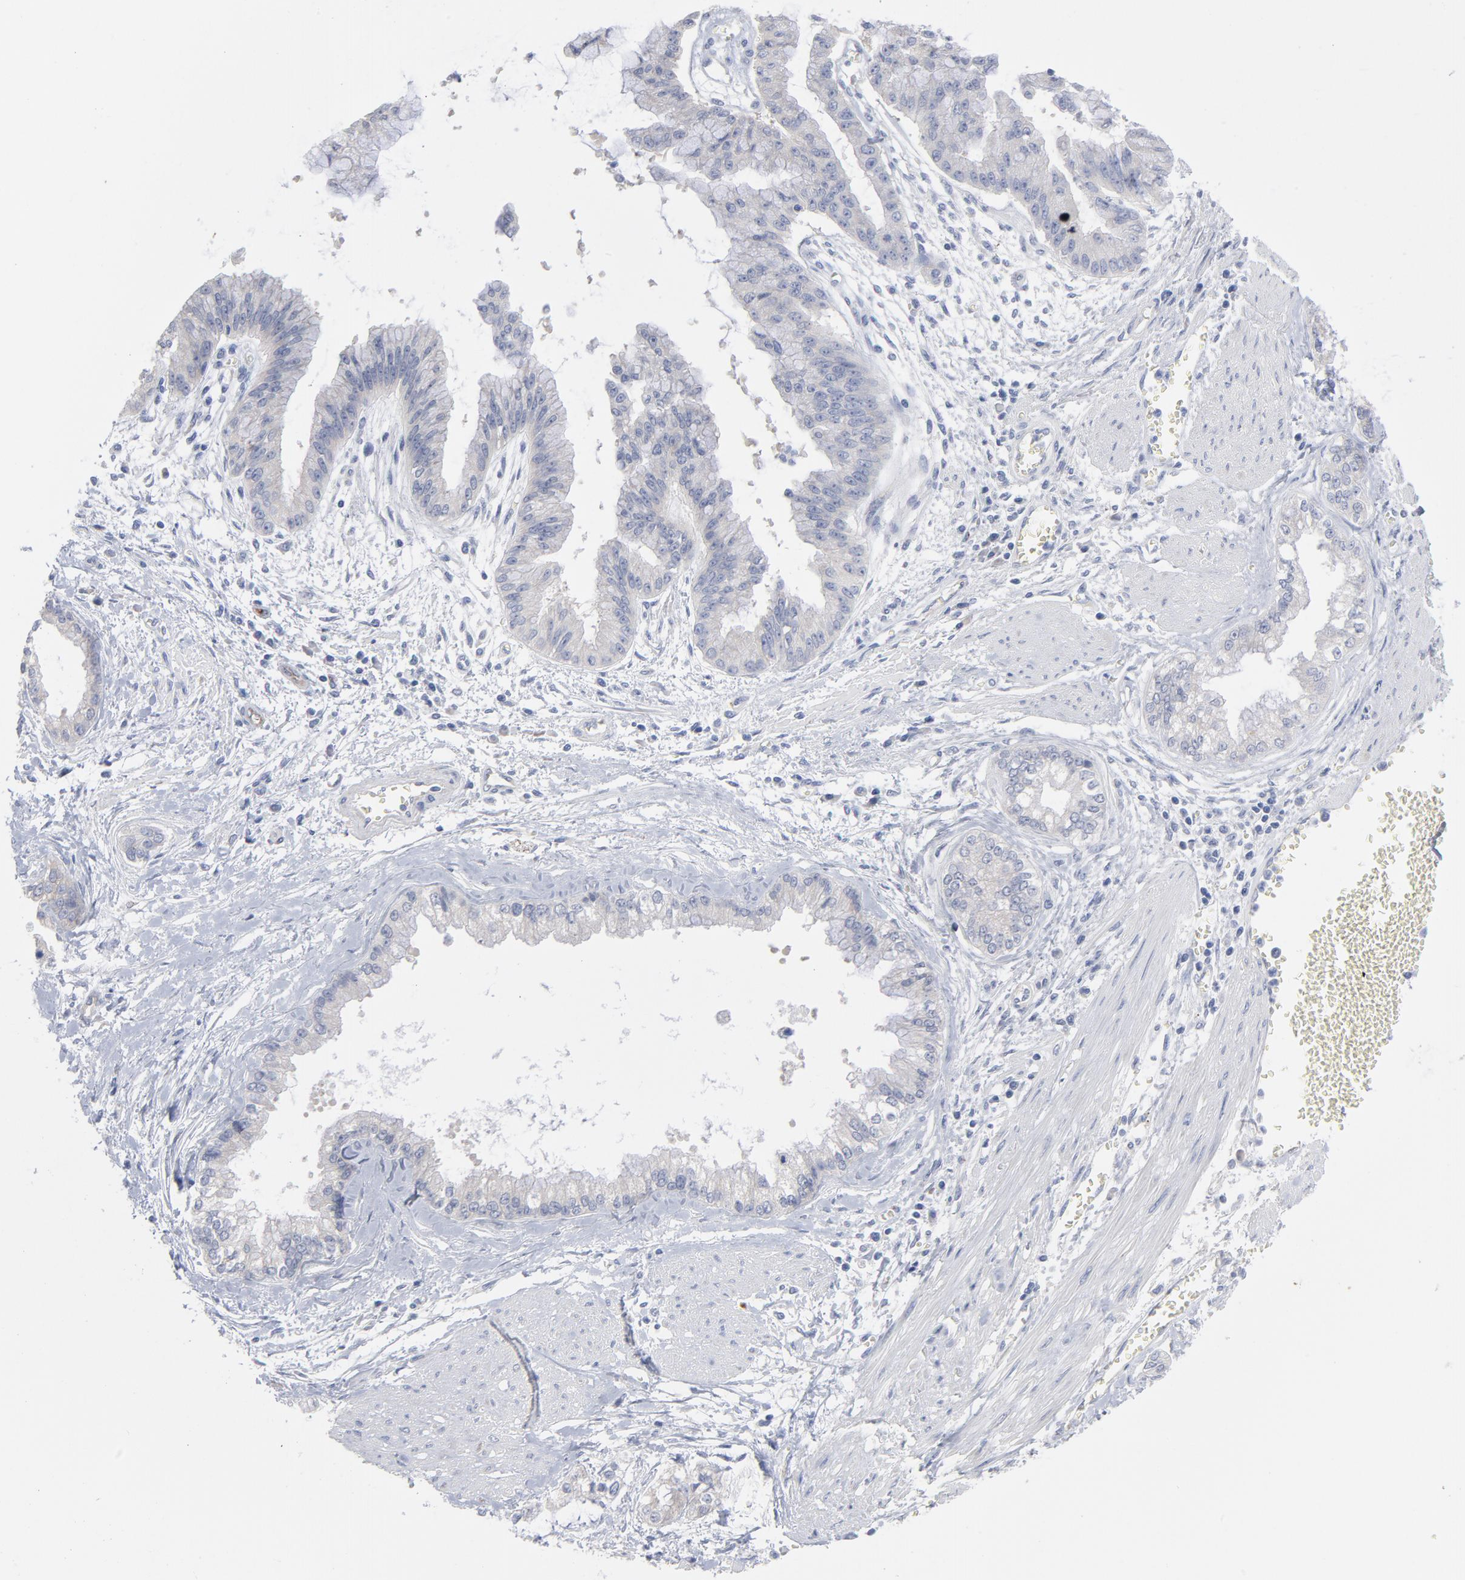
{"staining": {"intensity": "weak", "quantity": "<25%", "location": "cytoplasmic/membranous"}, "tissue": "liver cancer", "cell_type": "Tumor cells", "image_type": "cancer", "snomed": [{"axis": "morphology", "description": "Cholangiocarcinoma"}, {"axis": "topography", "description": "Liver"}], "caption": "Human liver cancer stained for a protein using immunohistochemistry (IHC) displays no positivity in tumor cells.", "gene": "CPE", "patient": {"sex": "female", "age": 79}}